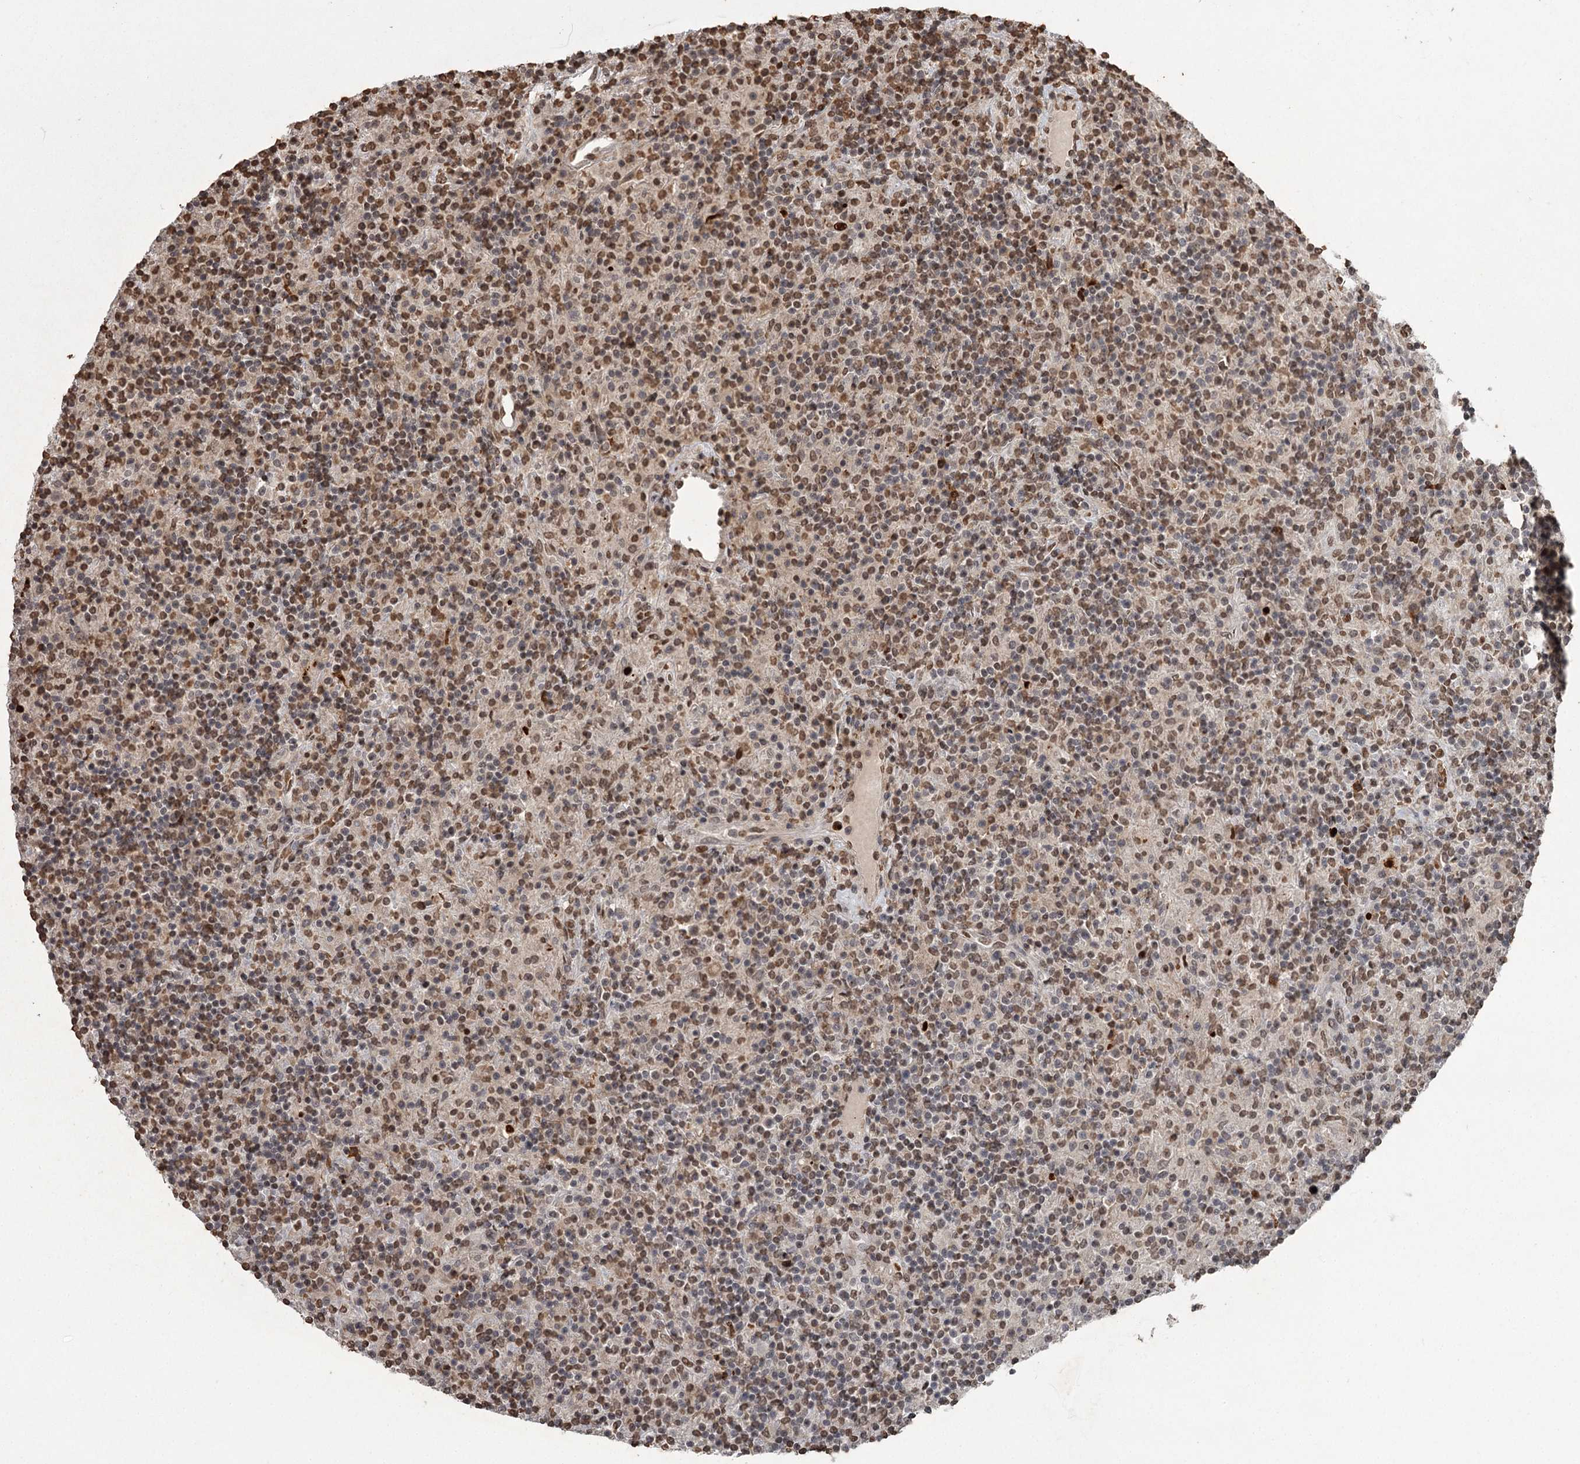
{"staining": {"intensity": "moderate", "quantity": ">75%", "location": "nuclear"}, "tissue": "lymphoma", "cell_type": "Tumor cells", "image_type": "cancer", "snomed": [{"axis": "morphology", "description": "Hodgkin's disease, NOS"}, {"axis": "topography", "description": "Lymph node"}], "caption": "Lymphoma stained with a protein marker demonstrates moderate staining in tumor cells.", "gene": "THYN1", "patient": {"sex": "male", "age": 70}}